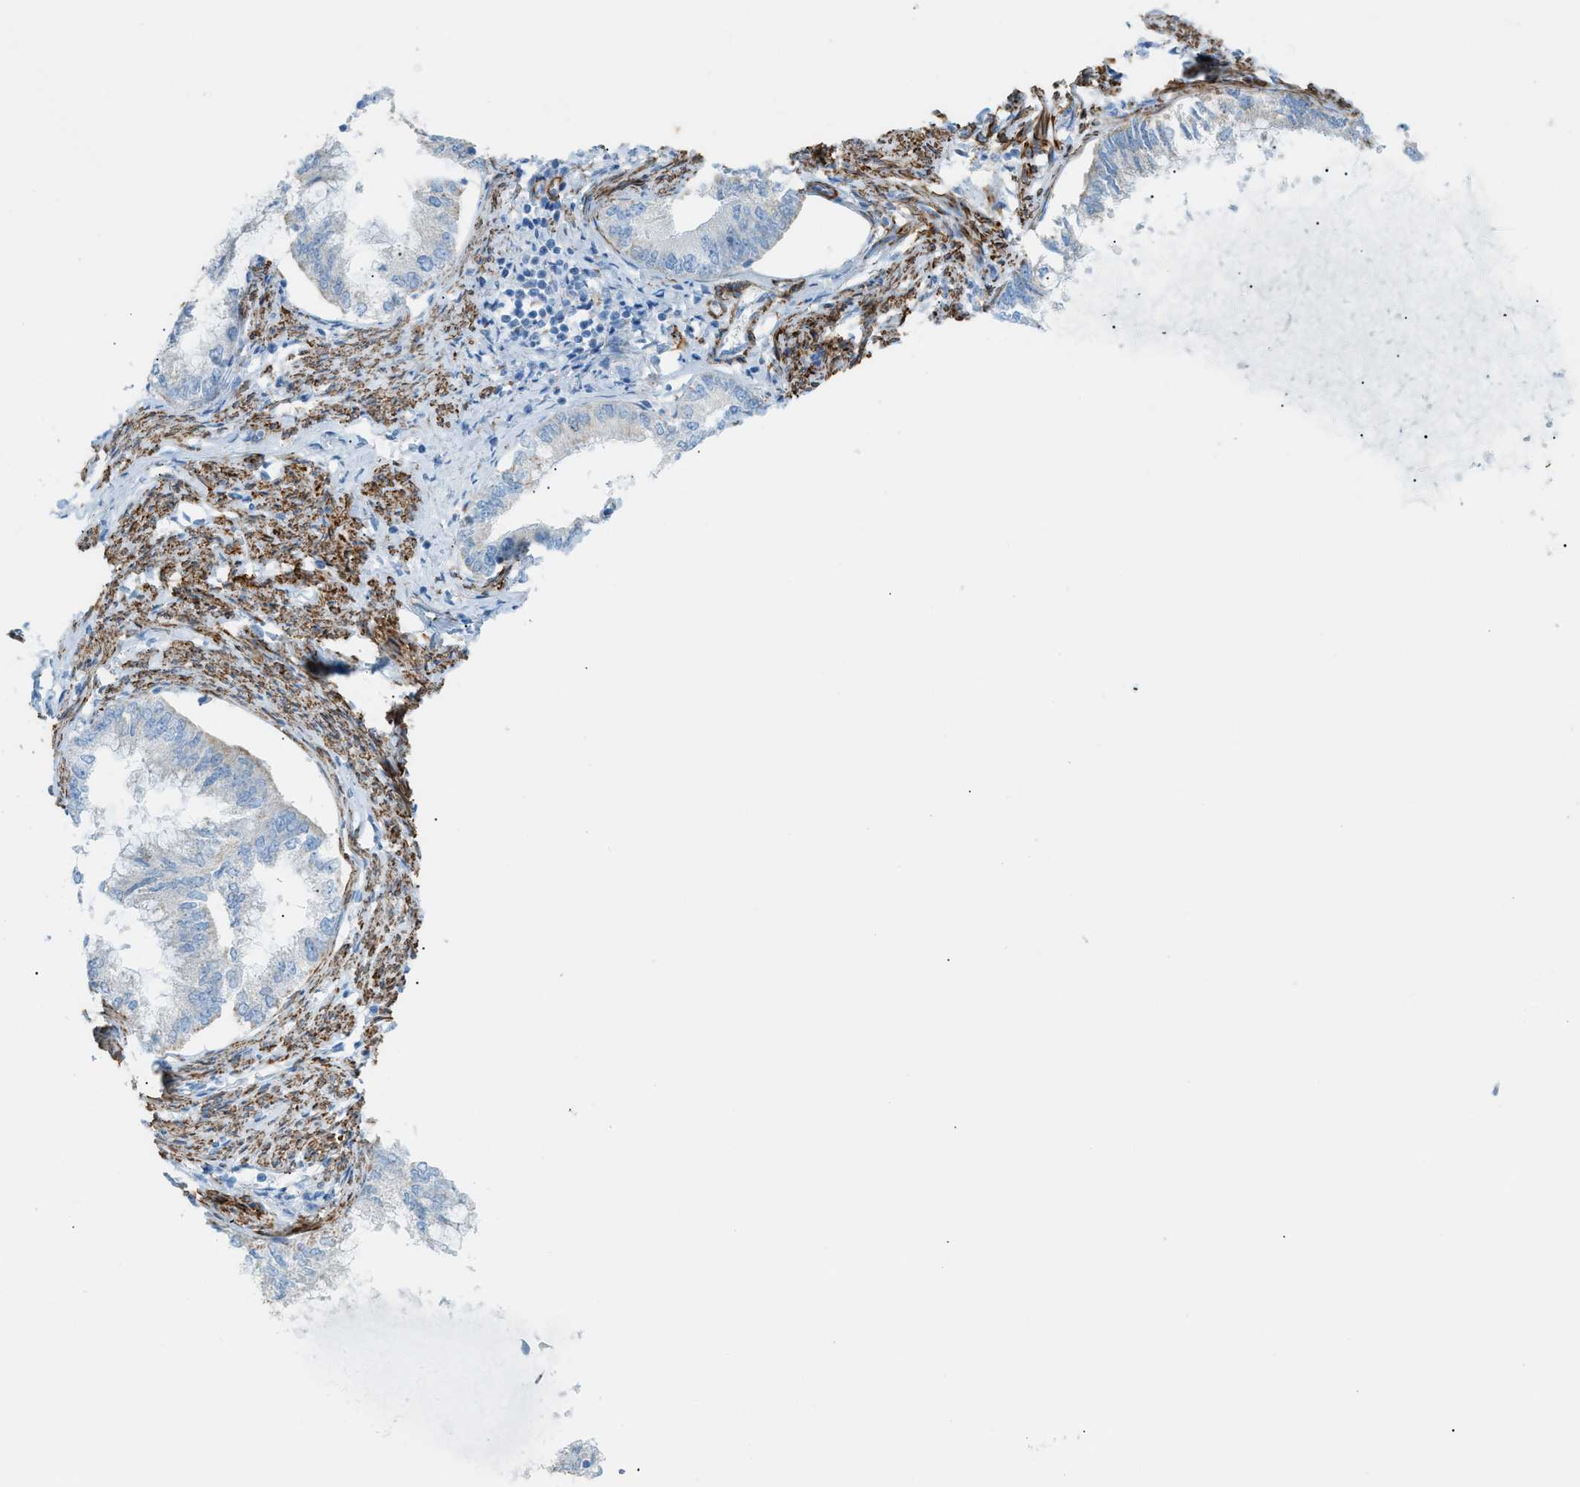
{"staining": {"intensity": "negative", "quantity": "none", "location": "none"}, "tissue": "endometrial cancer", "cell_type": "Tumor cells", "image_type": "cancer", "snomed": [{"axis": "morphology", "description": "Adenocarcinoma, NOS"}, {"axis": "topography", "description": "Endometrium"}], "caption": "Immunohistochemical staining of endometrial adenocarcinoma demonstrates no significant expression in tumor cells. (DAB immunohistochemistry with hematoxylin counter stain).", "gene": "MYH11", "patient": {"sex": "female", "age": 86}}